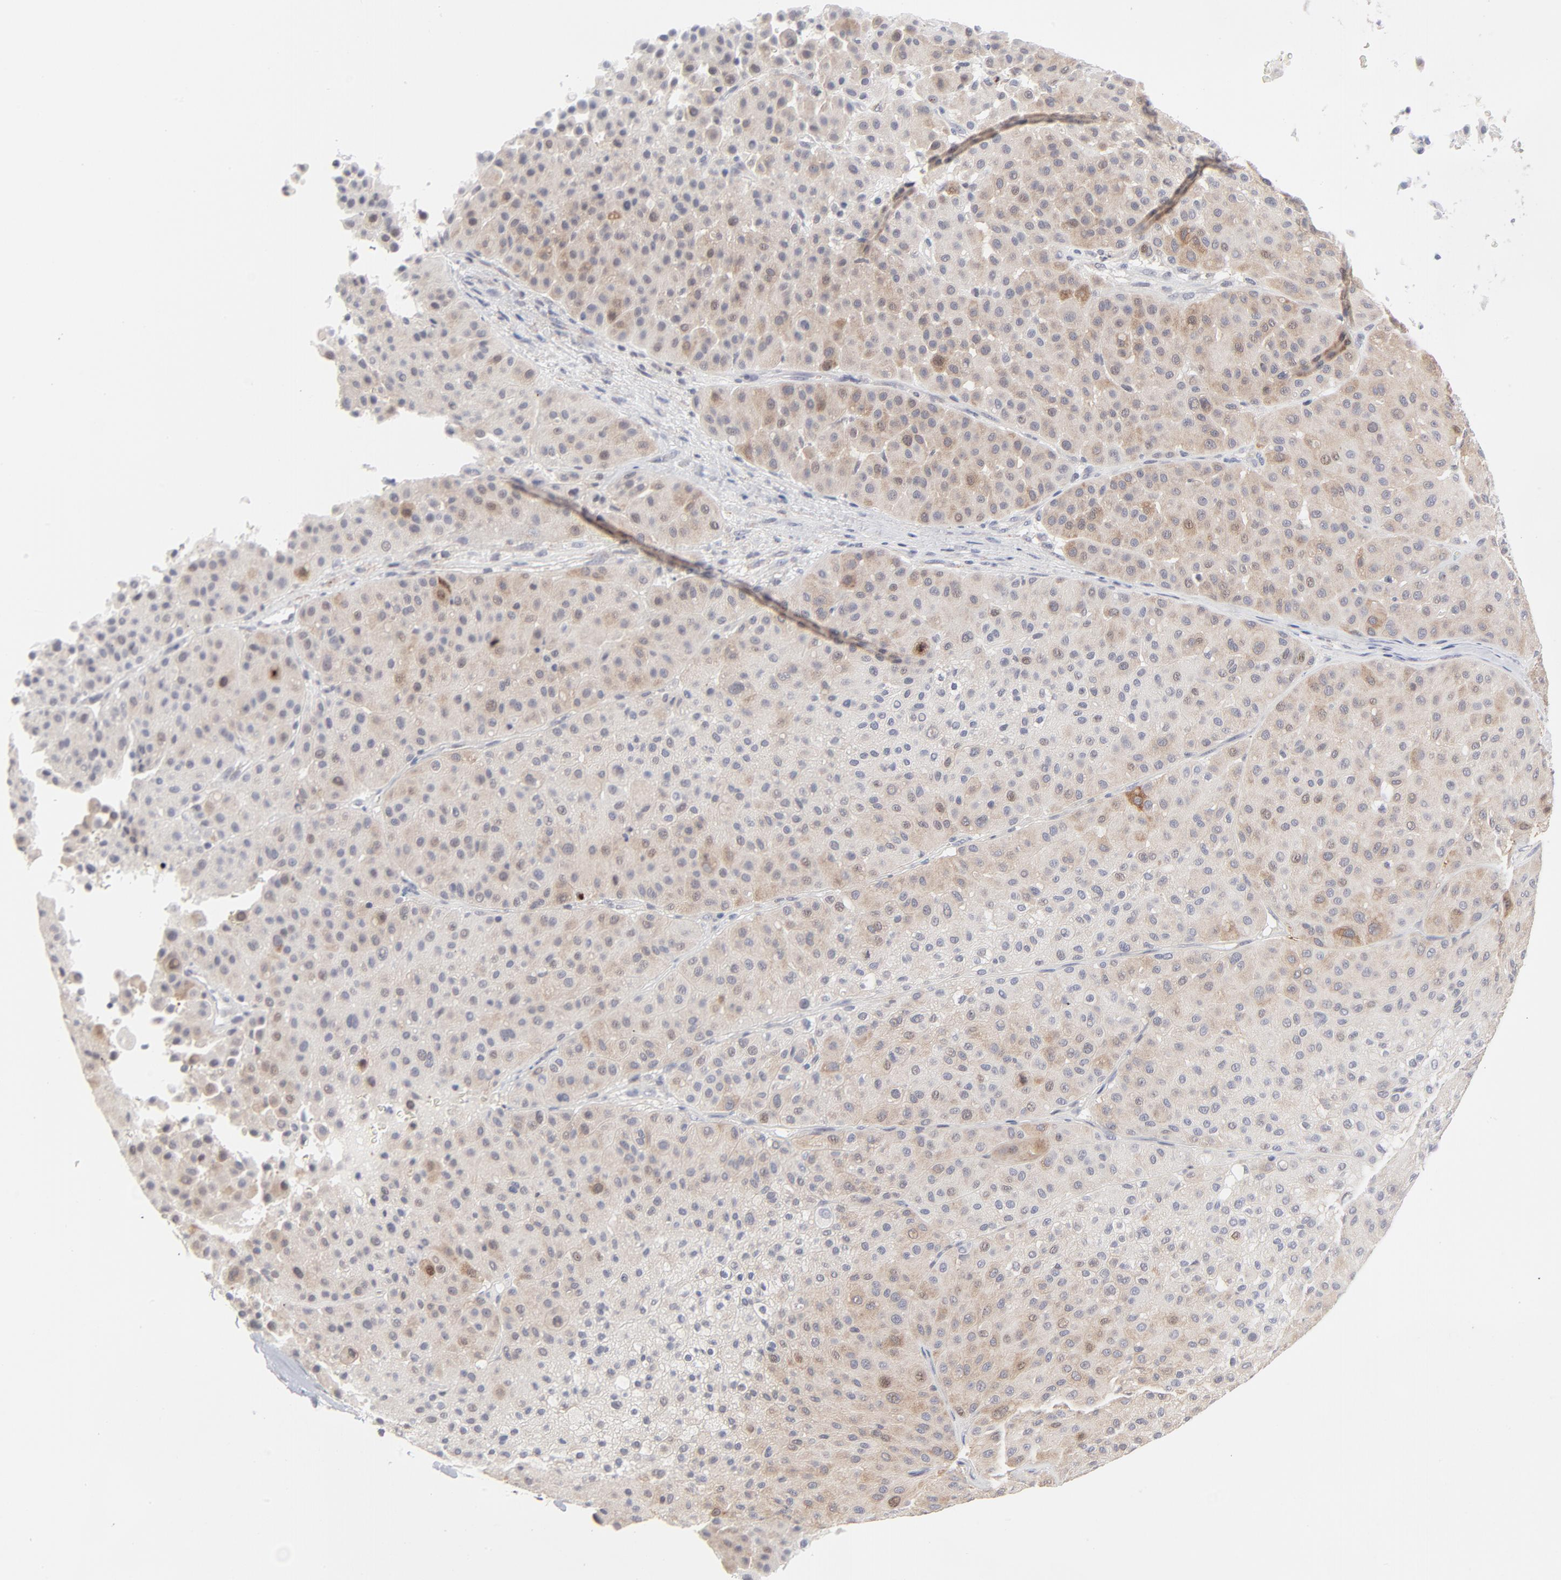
{"staining": {"intensity": "moderate", "quantity": "<25%", "location": "cytoplasmic/membranous"}, "tissue": "melanoma", "cell_type": "Tumor cells", "image_type": "cancer", "snomed": [{"axis": "morphology", "description": "Normal tissue, NOS"}, {"axis": "morphology", "description": "Malignant melanoma, Metastatic site"}, {"axis": "topography", "description": "Skin"}], "caption": "Immunohistochemical staining of human malignant melanoma (metastatic site) exhibits low levels of moderate cytoplasmic/membranous positivity in approximately <25% of tumor cells. (IHC, brightfield microscopy, high magnification).", "gene": "AURKA", "patient": {"sex": "male", "age": 41}}